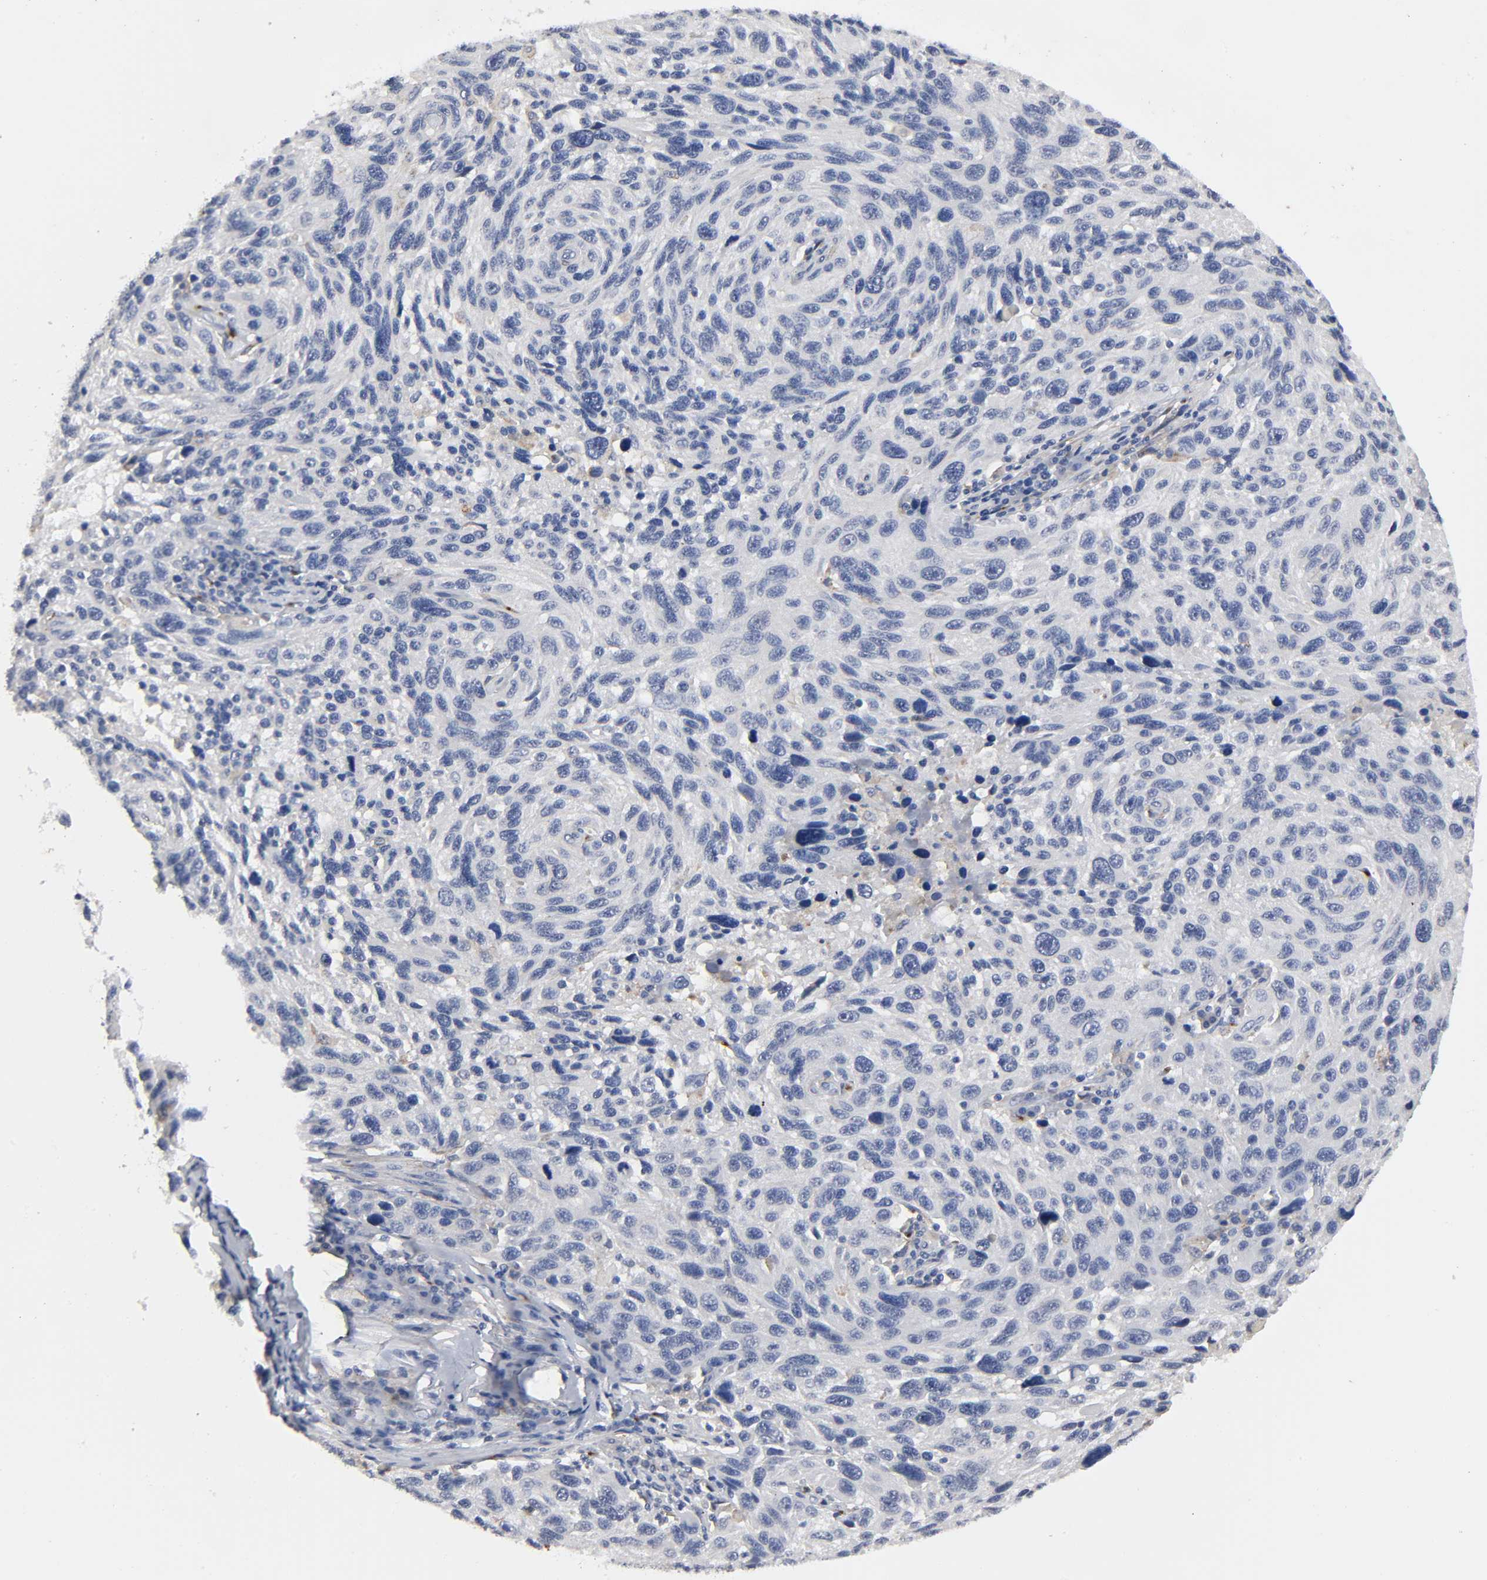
{"staining": {"intensity": "negative", "quantity": "none", "location": "none"}, "tissue": "melanoma", "cell_type": "Tumor cells", "image_type": "cancer", "snomed": [{"axis": "morphology", "description": "Malignant melanoma, NOS"}, {"axis": "topography", "description": "Skin"}], "caption": "This is an immunohistochemistry (IHC) micrograph of human melanoma. There is no staining in tumor cells.", "gene": "LRP1", "patient": {"sex": "male", "age": 53}}